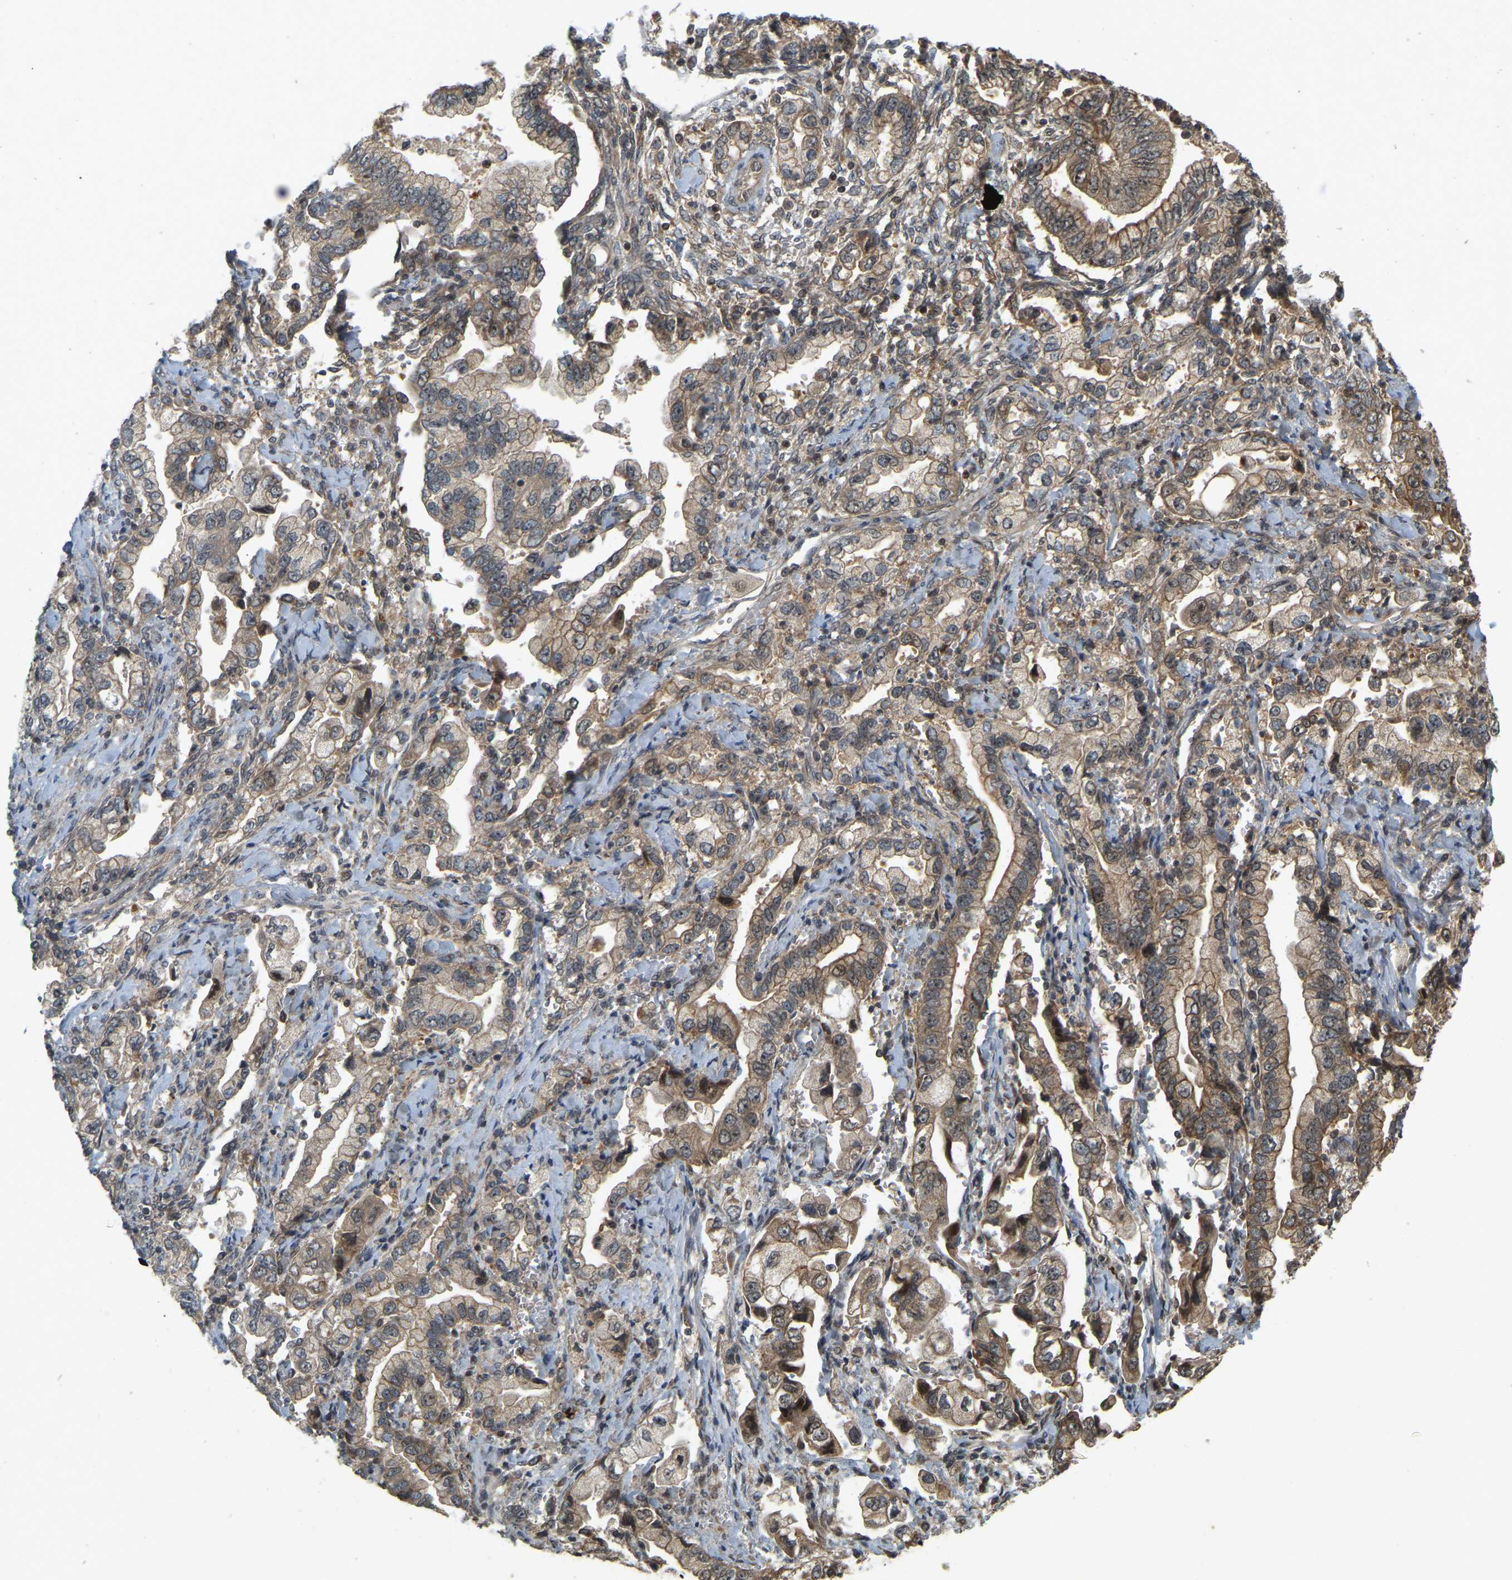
{"staining": {"intensity": "moderate", "quantity": "25%-75%", "location": "cytoplasmic/membranous,nuclear"}, "tissue": "stomach cancer", "cell_type": "Tumor cells", "image_type": "cancer", "snomed": [{"axis": "morphology", "description": "Normal tissue, NOS"}, {"axis": "morphology", "description": "Adenocarcinoma, NOS"}, {"axis": "topography", "description": "Stomach"}], "caption": "This photomicrograph displays stomach adenocarcinoma stained with immunohistochemistry (IHC) to label a protein in brown. The cytoplasmic/membranous and nuclear of tumor cells show moderate positivity for the protein. Nuclei are counter-stained blue.", "gene": "BRF2", "patient": {"sex": "male", "age": 62}}